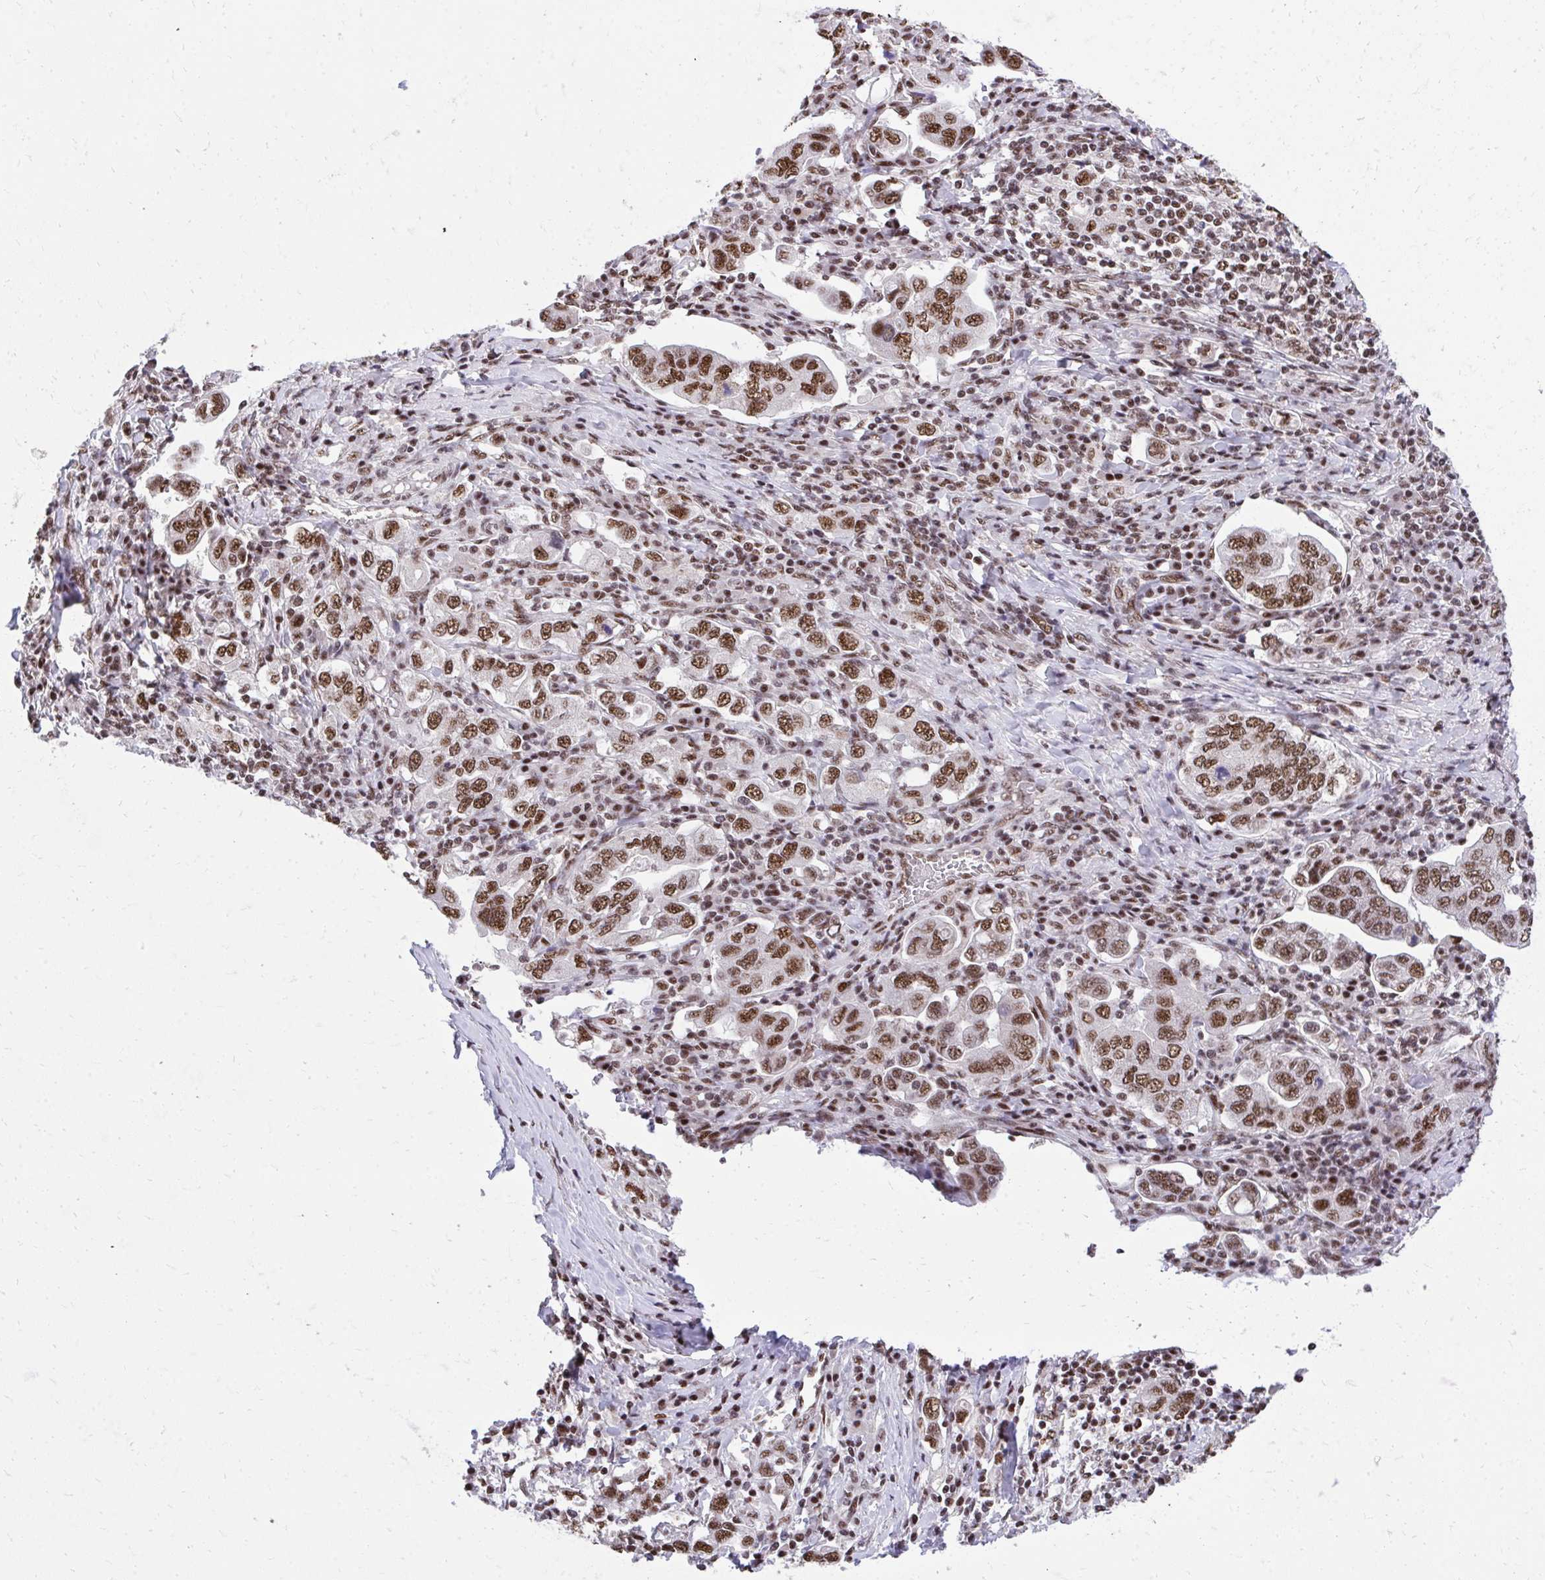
{"staining": {"intensity": "moderate", "quantity": ">75%", "location": "nuclear"}, "tissue": "stomach cancer", "cell_type": "Tumor cells", "image_type": "cancer", "snomed": [{"axis": "morphology", "description": "Adenocarcinoma, NOS"}, {"axis": "topography", "description": "Stomach, upper"}, {"axis": "topography", "description": "Stomach"}], "caption": "Approximately >75% of tumor cells in human stomach cancer demonstrate moderate nuclear protein staining as visualized by brown immunohistochemical staining.", "gene": "SYNE4", "patient": {"sex": "male", "age": 62}}